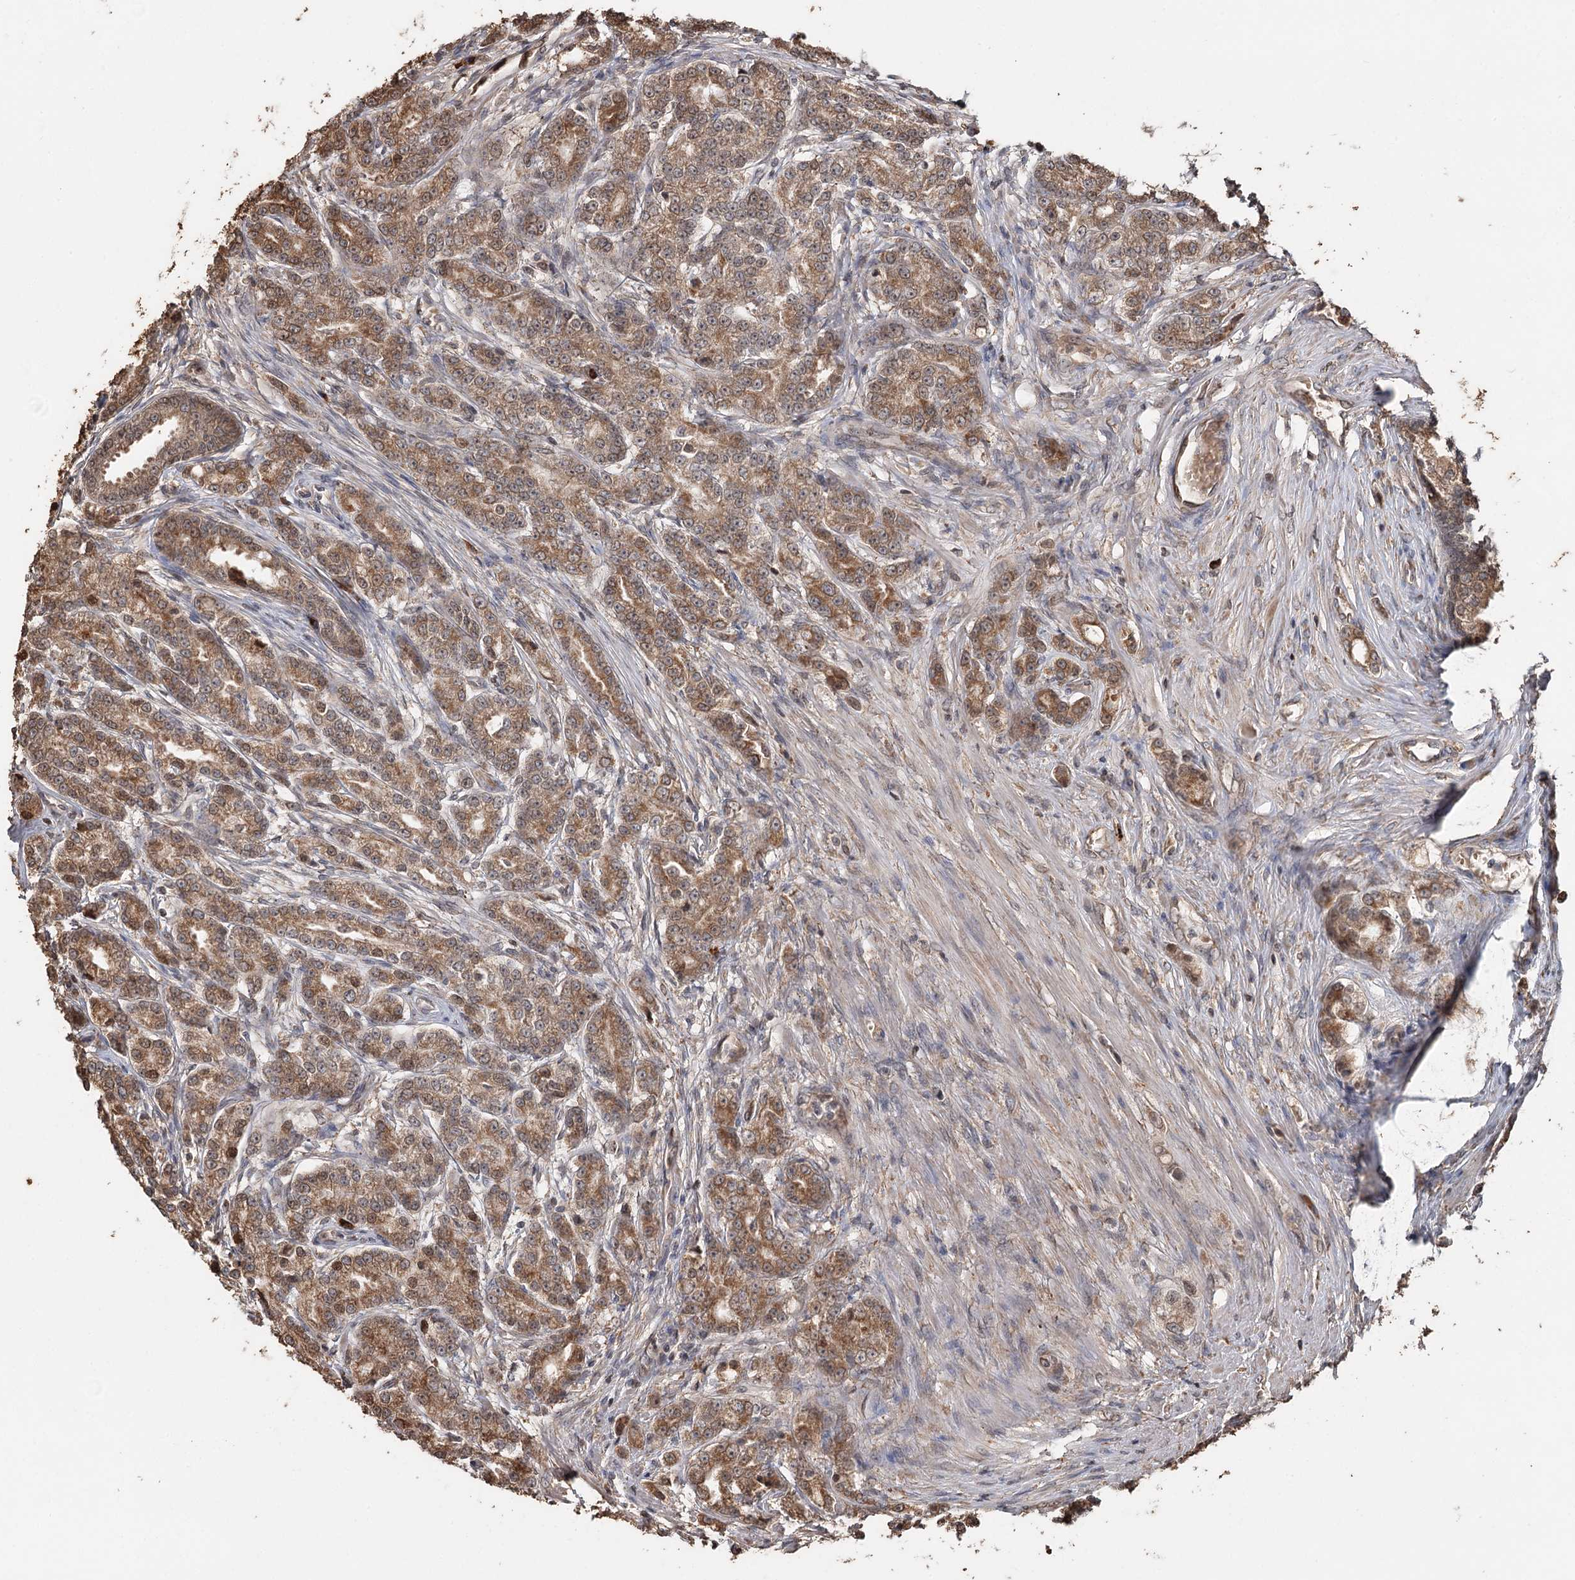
{"staining": {"intensity": "moderate", "quantity": ">75%", "location": "cytoplasmic/membranous"}, "tissue": "prostate cancer", "cell_type": "Tumor cells", "image_type": "cancer", "snomed": [{"axis": "morphology", "description": "Adenocarcinoma, High grade"}, {"axis": "topography", "description": "Prostate"}], "caption": "This is a photomicrograph of immunohistochemistry (IHC) staining of prostate cancer, which shows moderate staining in the cytoplasmic/membranous of tumor cells.", "gene": "SYVN1", "patient": {"sex": "male", "age": 69}}